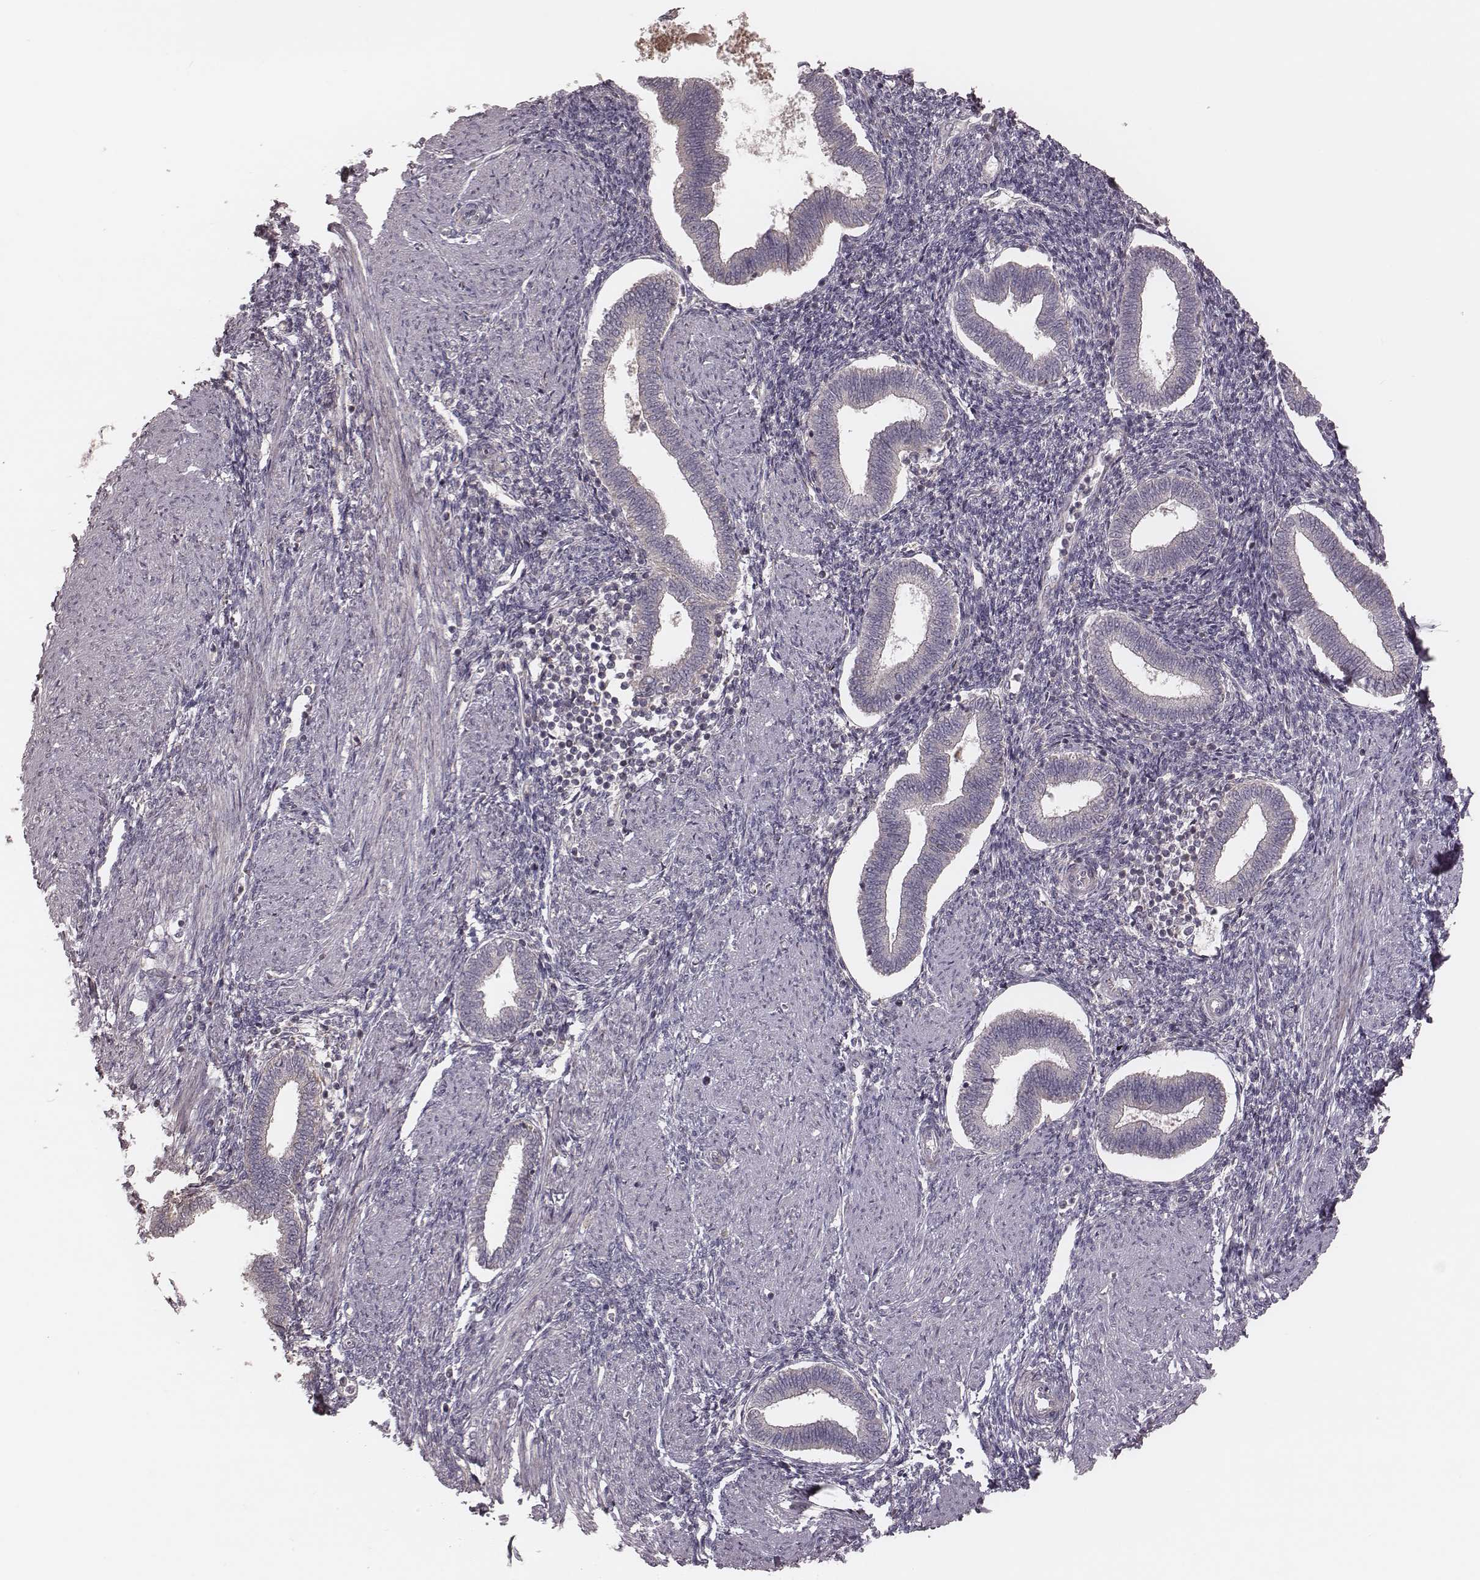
{"staining": {"intensity": "negative", "quantity": "none", "location": "none"}, "tissue": "endometrium", "cell_type": "Cells in endometrial stroma", "image_type": "normal", "snomed": [{"axis": "morphology", "description": "Normal tissue, NOS"}, {"axis": "topography", "description": "Endometrium"}], "caption": "This is an immunohistochemistry photomicrograph of unremarkable human endometrium. There is no expression in cells in endometrial stroma.", "gene": "MRPS27", "patient": {"sex": "female", "age": 42}}